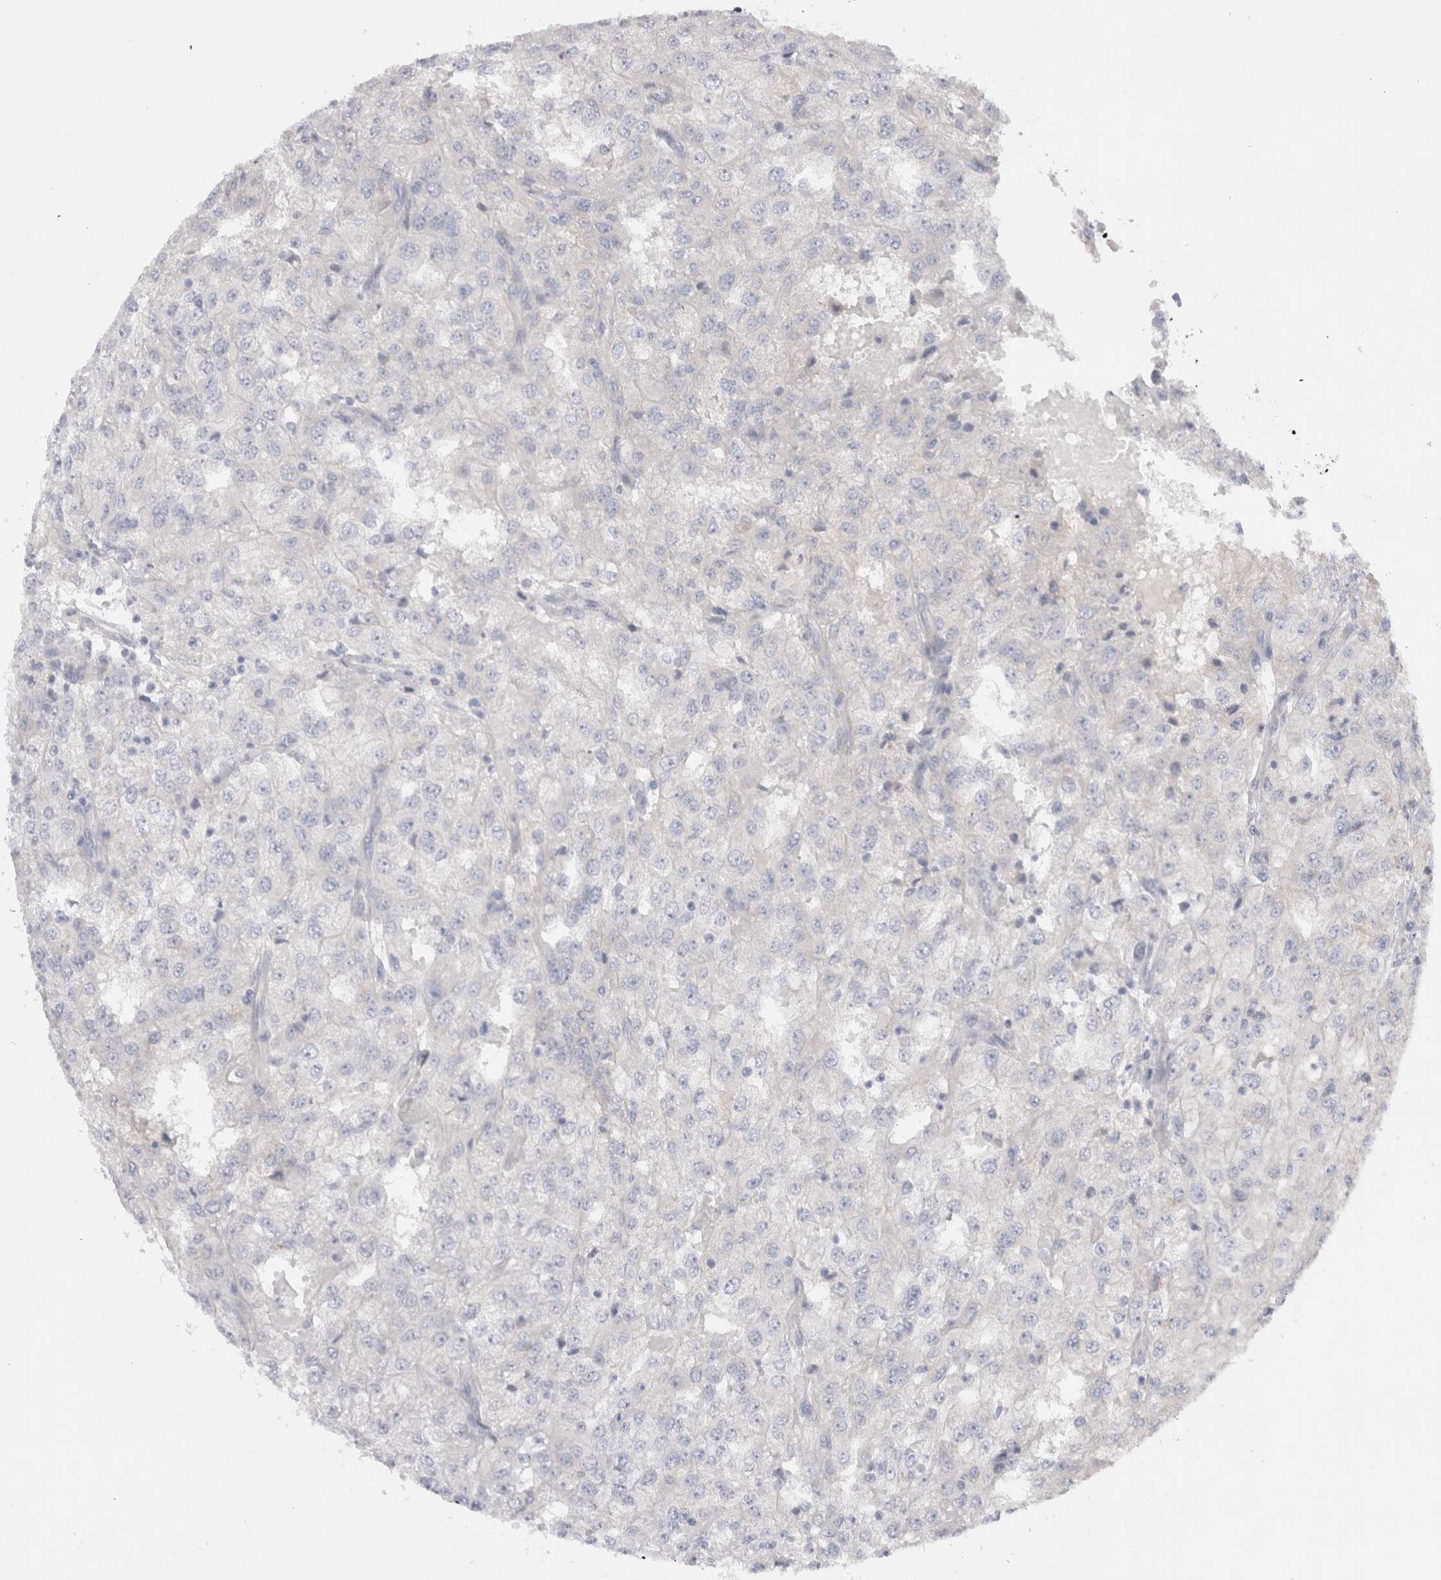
{"staining": {"intensity": "negative", "quantity": "none", "location": "none"}, "tissue": "renal cancer", "cell_type": "Tumor cells", "image_type": "cancer", "snomed": [{"axis": "morphology", "description": "Adenocarcinoma, NOS"}, {"axis": "topography", "description": "Kidney"}], "caption": "DAB (3,3'-diaminobenzidine) immunohistochemical staining of renal cancer (adenocarcinoma) reveals no significant positivity in tumor cells.", "gene": "SPINK2", "patient": {"sex": "female", "age": 54}}